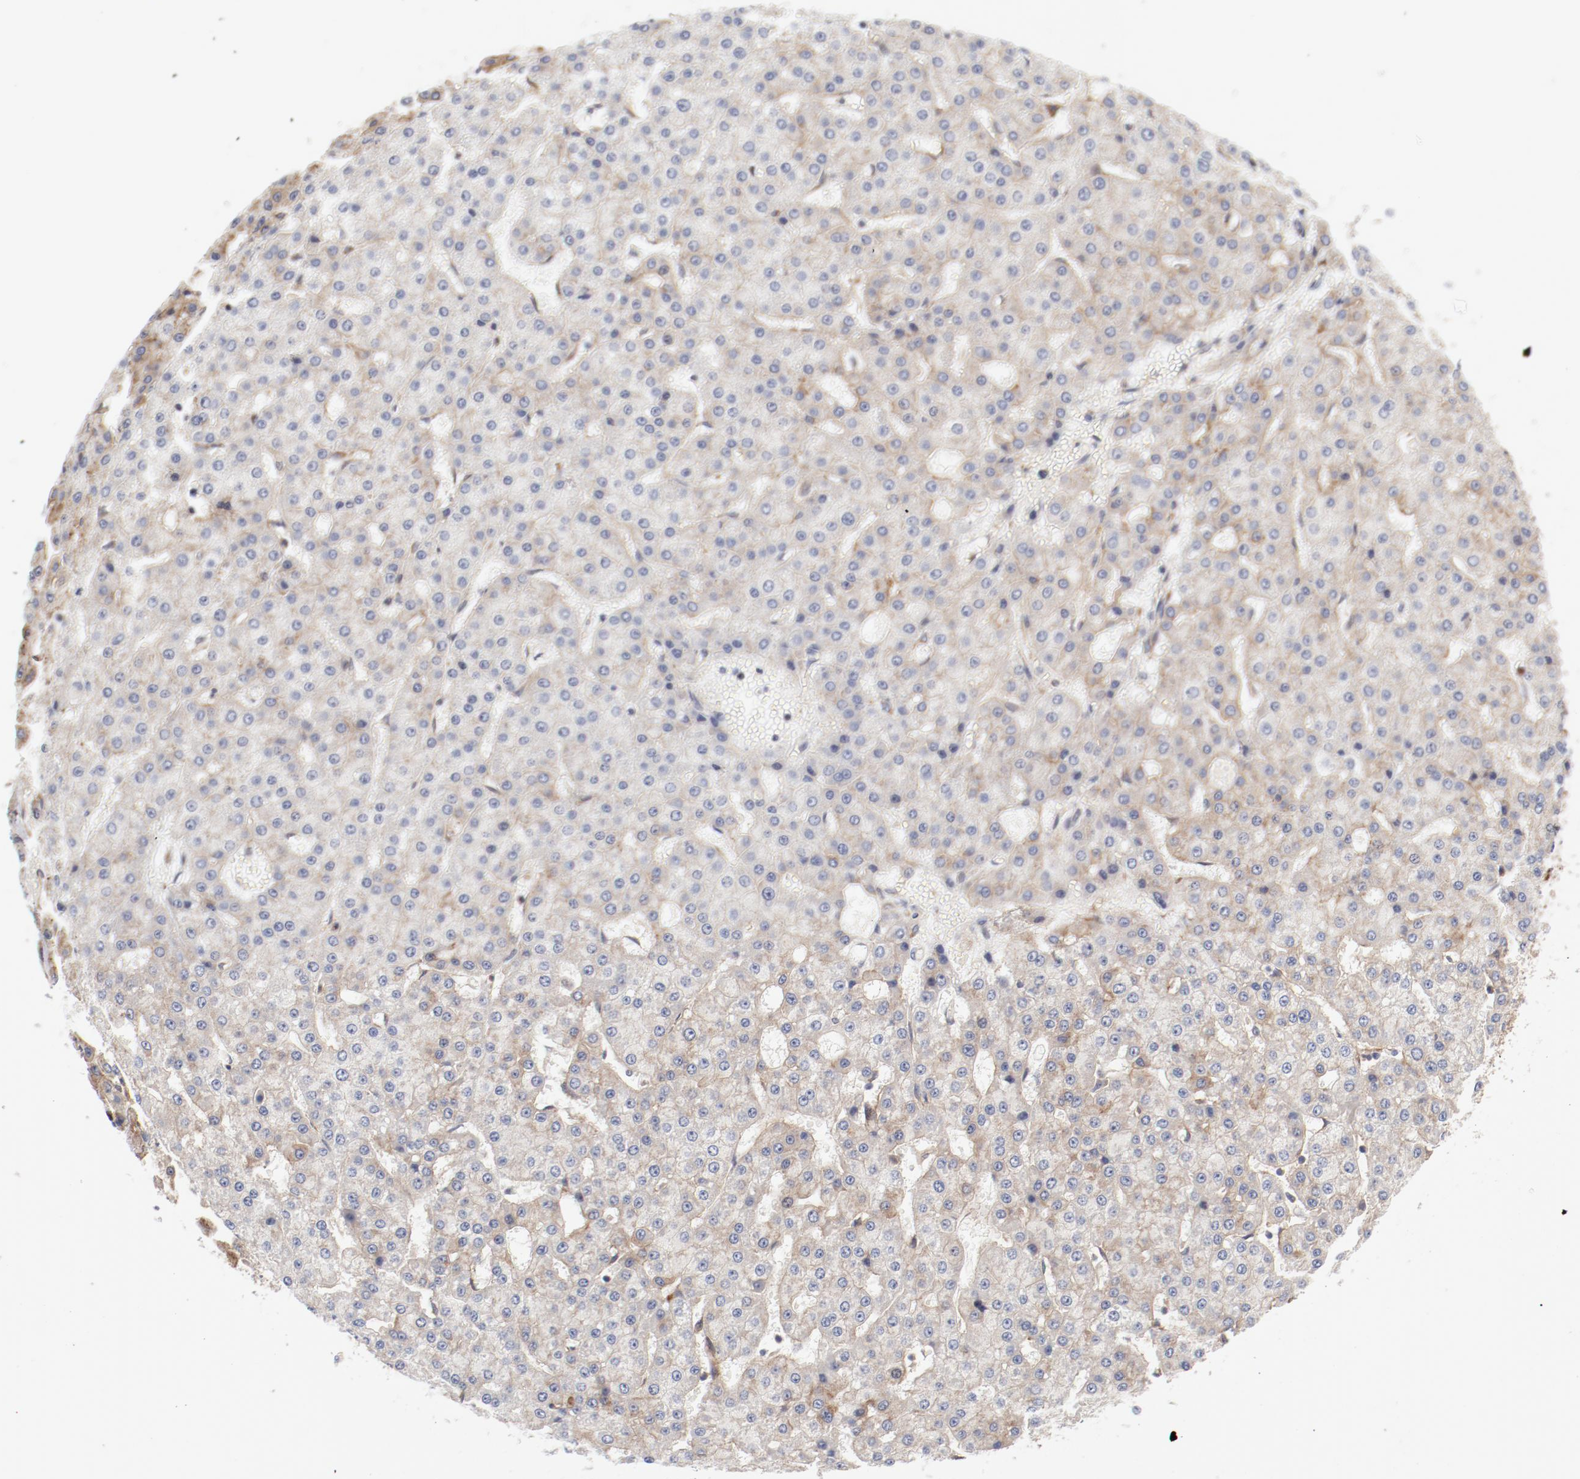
{"staining": {"intensity": "weak", "quantity": "<25%", "location": "cytoplasmic/membranous"}, "tissue": "liver cancer", "cell_type": "Tumor cells", "image_type": "cancer", "snomed": [{"axis": "morphology", "description": "Carcinoma, Hepatocellular, NOS"}, {"axis": "topography", "description": "Liver"}], "caption": "Immunohistochemistry micrograph of neoplastic tissue: human hepatocellular carcinoma (liver) stained with DAB (3,3'-diaminobenzidine) reveals no significant protein positivity in tumor cells.", "gene": "AP2A1", "patient": {"sex": "male", "age": 47}}